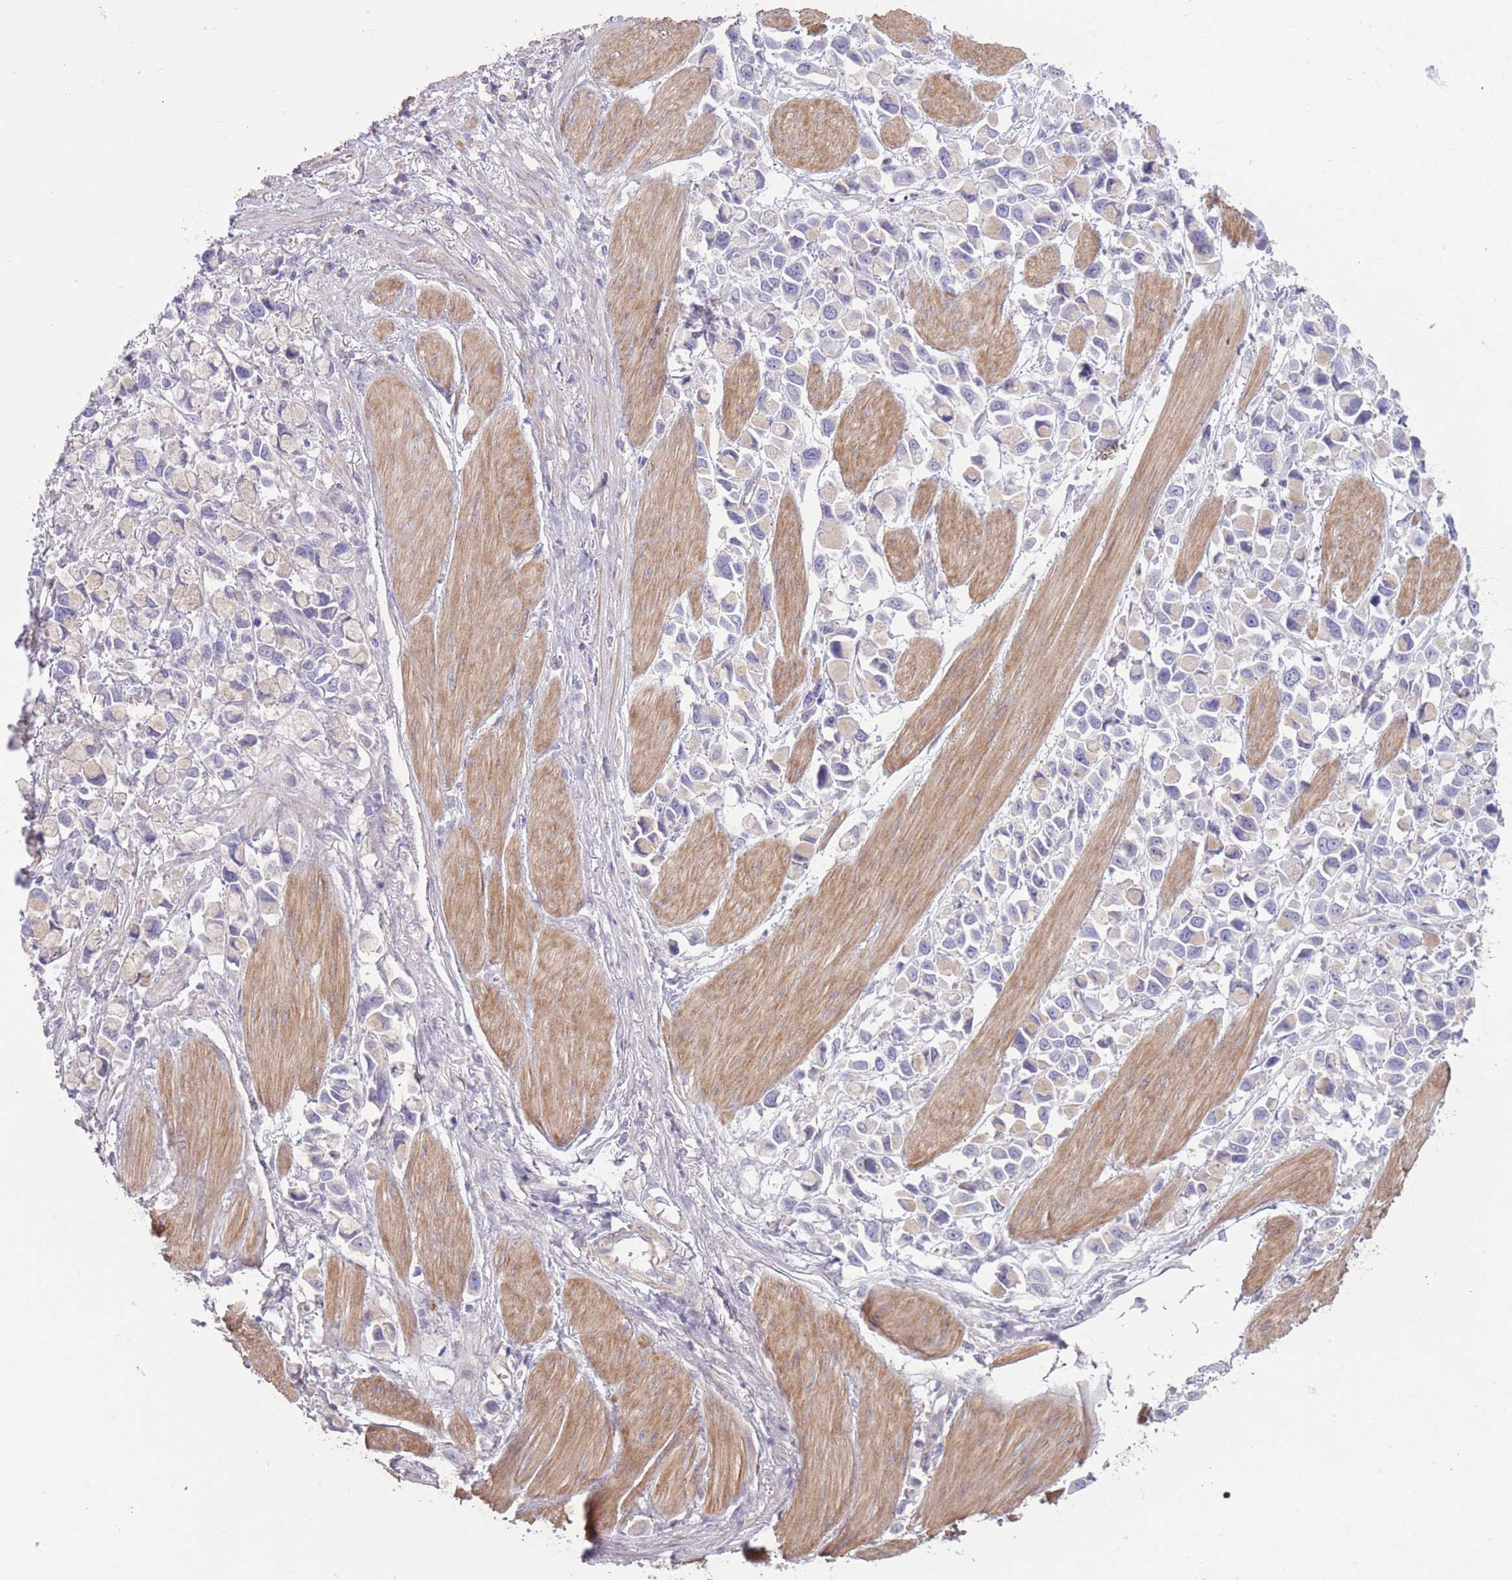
{"staining": {"intensity": "weak", "quantity": "<25%", "location": "cytoplasmic/membranous"}, "tissue": "stomach cancer", "cell_type": "Tumor cells", "image_type": "cancer", "snomed": [{"axis": "morphology", "description": "Adenocarcinoma, NOS"}, {"axis": "topography", "description": "Stomach"}], "caption": "A micrograph of human stomach adenocarcinoma is negative for staining in tumor cells.", "gene": "RSPH10B", "patient": {"sex": "female", "age": 81}}